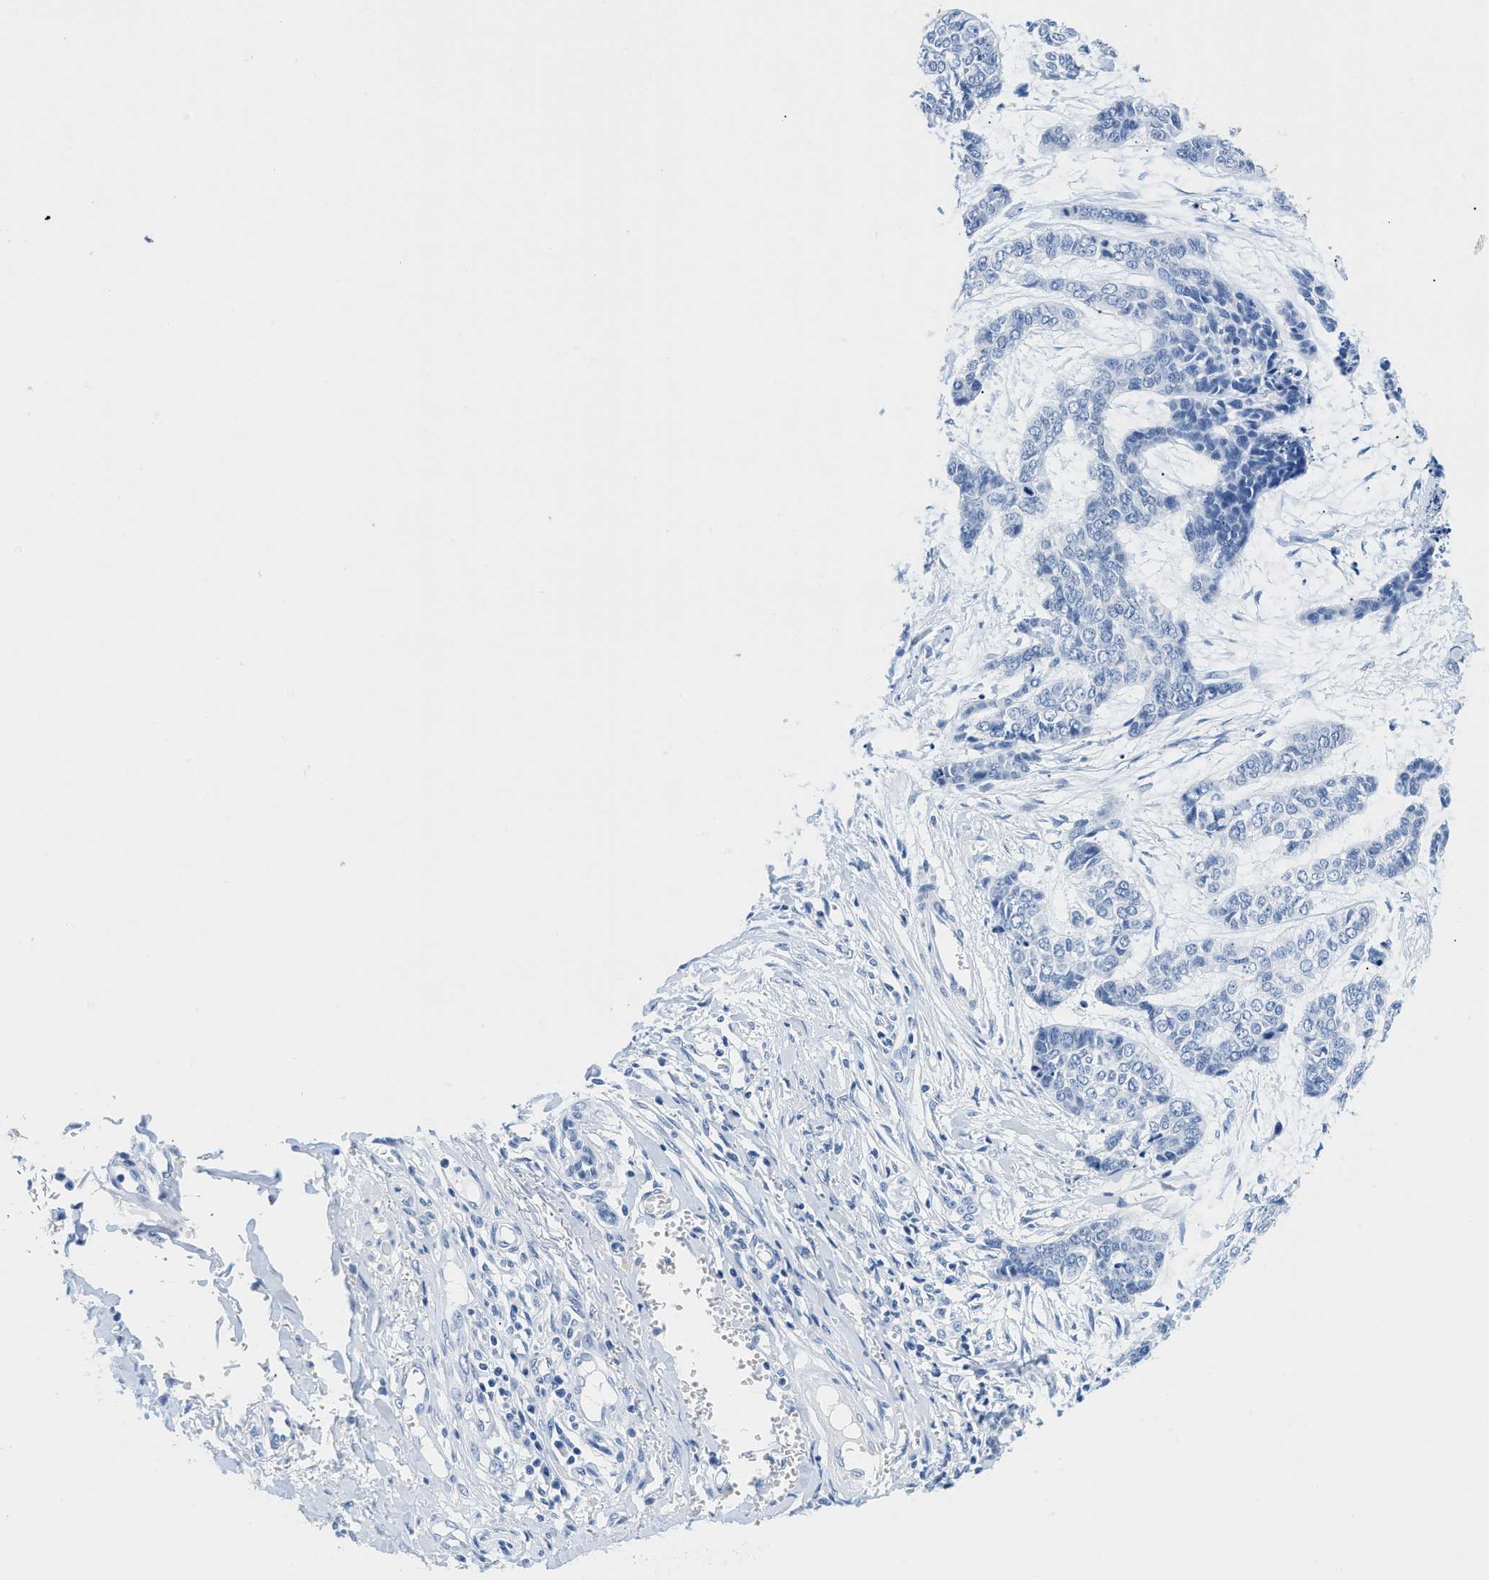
{"staining": {"intensity": "negative", "quantity": "none", "location": "none"}, "tissue": "skin cancer", "cell_type": "Tumor cells", "image_type": "cancer", "snomed": [{"axis": "morphology", "description": "Basal cell carcinoma"}, {"axis": "topography", "description": "Skin"}], "caption": "Tumor cells are negative for protein expression in human skin cancer.", "gene": "GSN", "patient": {"sex": "female", "age": 64}}